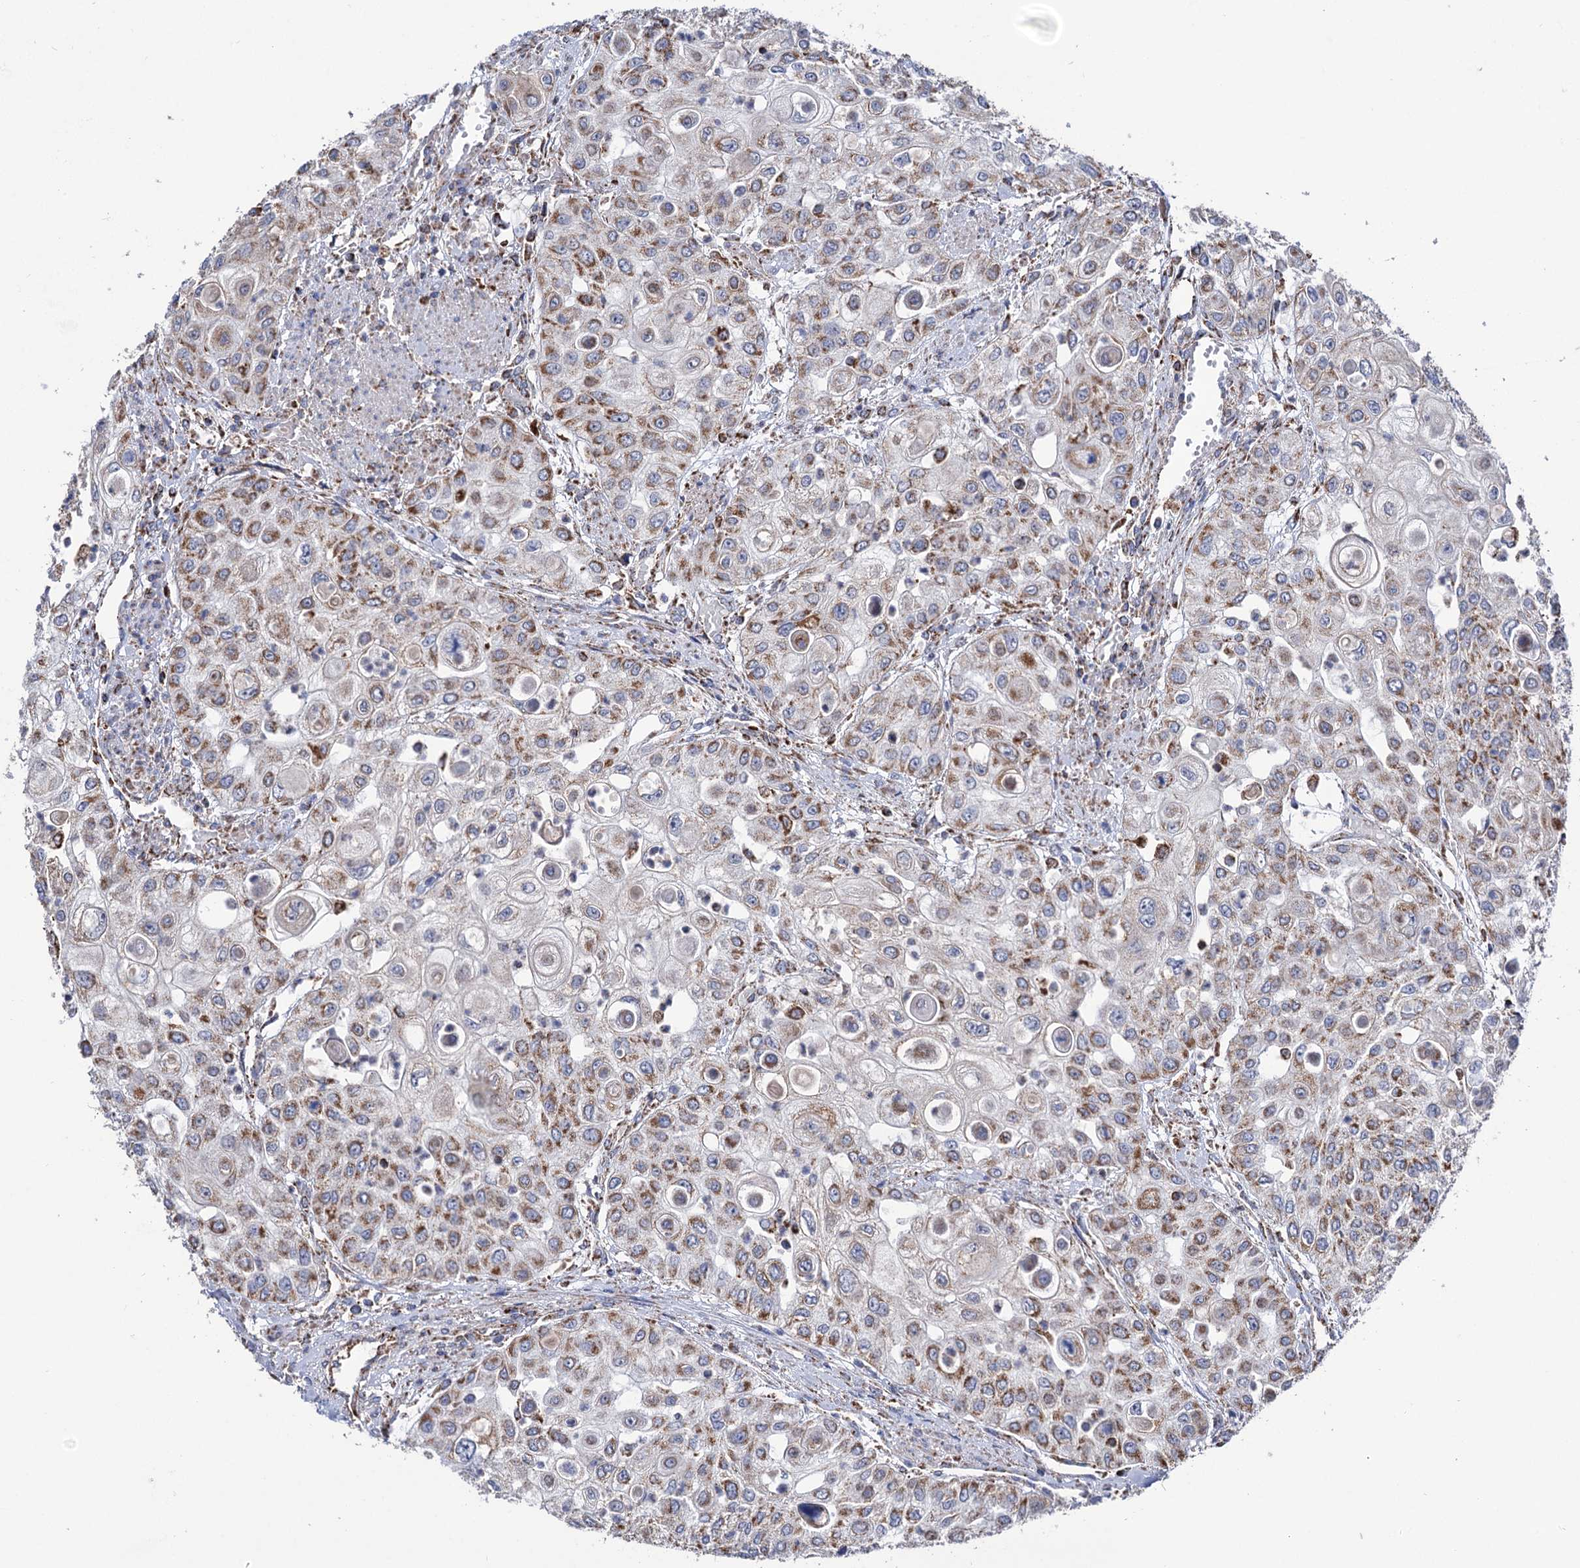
{"staining": {"intensity": "moderate", "quantity": ">75%", "location": "cytoplasmic/membranous"}, "tissue": "urothelial cancer", "cell_type": "Tumor cells", "image_type": "cancer", "snomed": [{"axis": "morphology", "description": "Urothelial carcinoma, High grade"}, {"axis": "topography", "description": "Urinary bladder"}], "caption": "Immunohistochemistry (IHC) of human urothelial cancer exhibits medium levels of moderate cytoplasmic/membranous positivity in about >75% of tumor cells.", "gene": "ABHD10", "patient": {"sex": "female", "age": 79}}